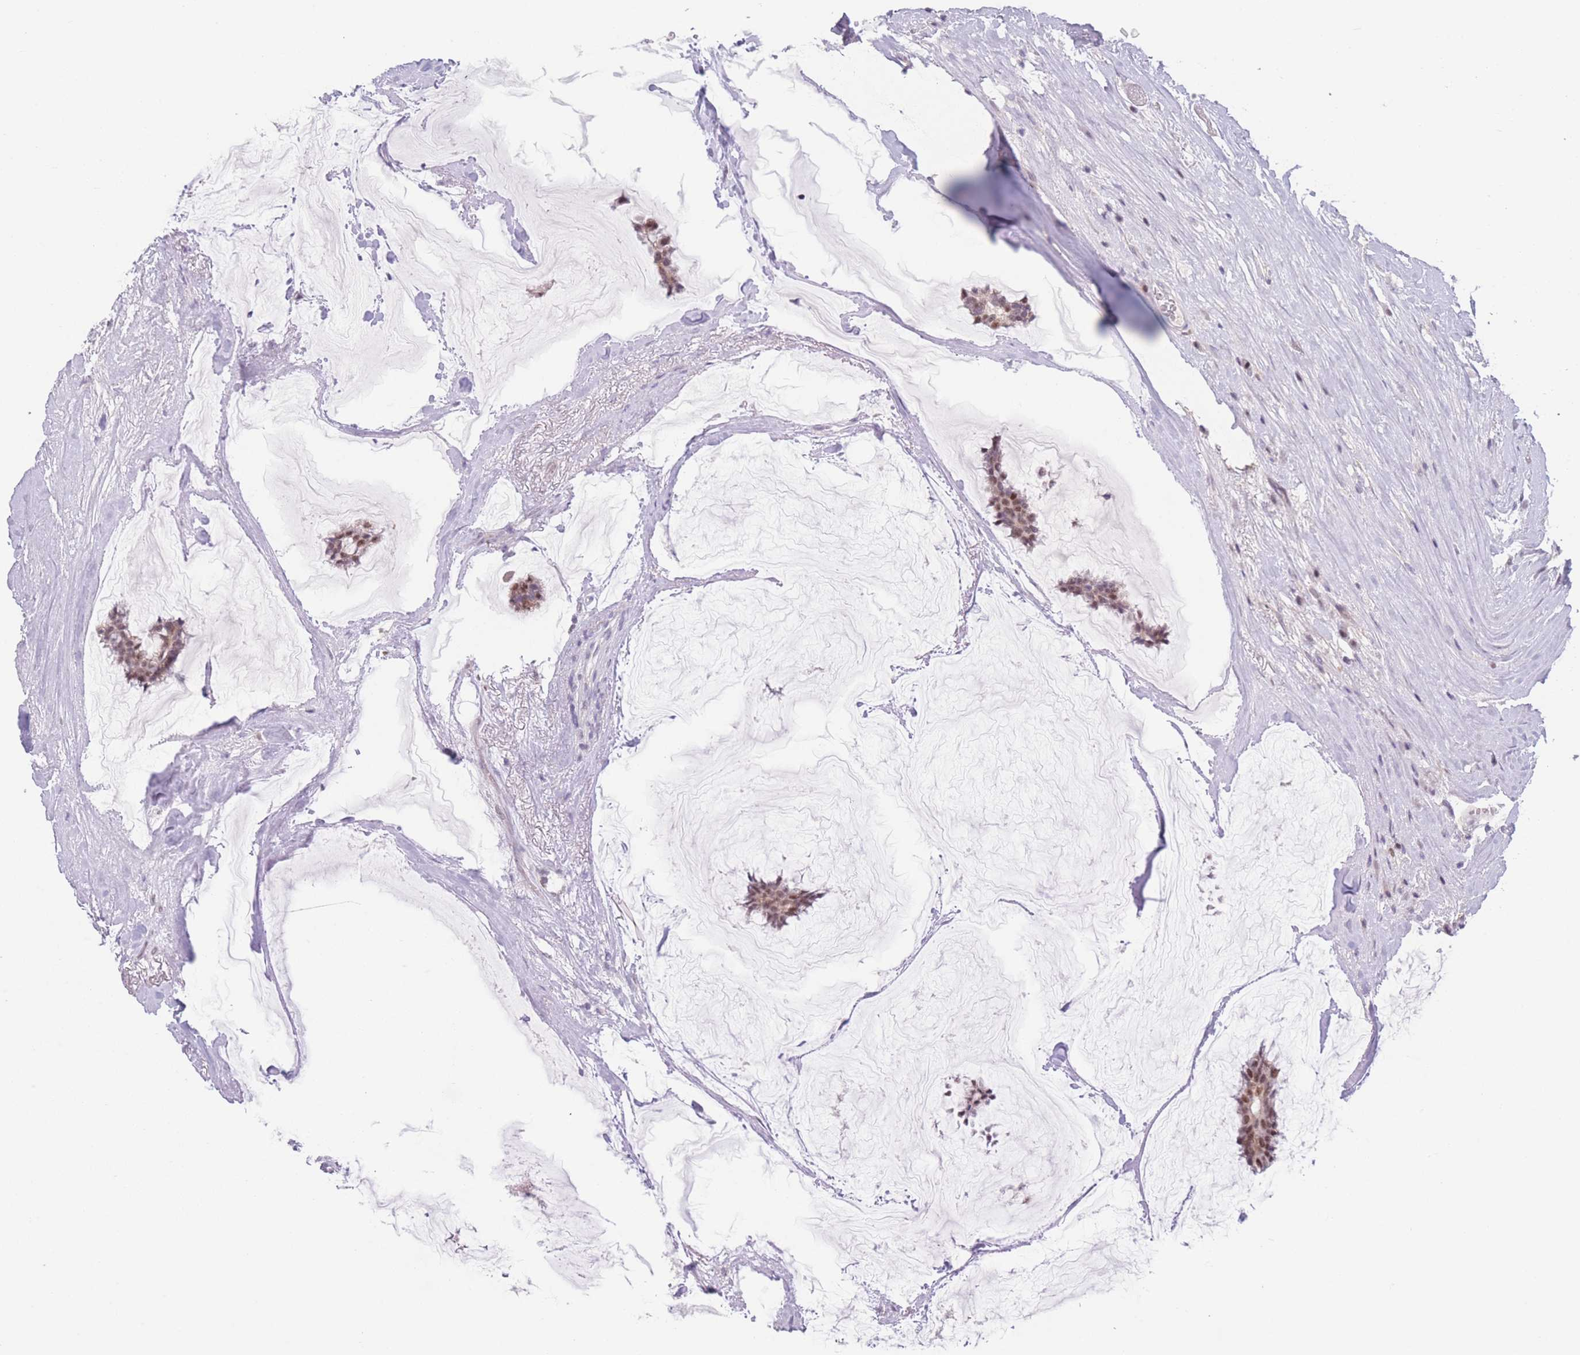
{"staining": {"intensity": "moderate", "quantity": ">75%", "location": "nuclear"}, "tissue": "breast cancer", "cell_type": "Tumor cells", "image_type": "cancer", "snomed": [{"axis": "morphology", "description": "Duct carcinoma"}, {"axis": "topography", "description": "Breast"}], "caption": "Human breast cancer stained with a protein marker shows moderate staining in tumor cells.", "gene": "ZNF439", "patient": {"sex": "female", "age": 93}}